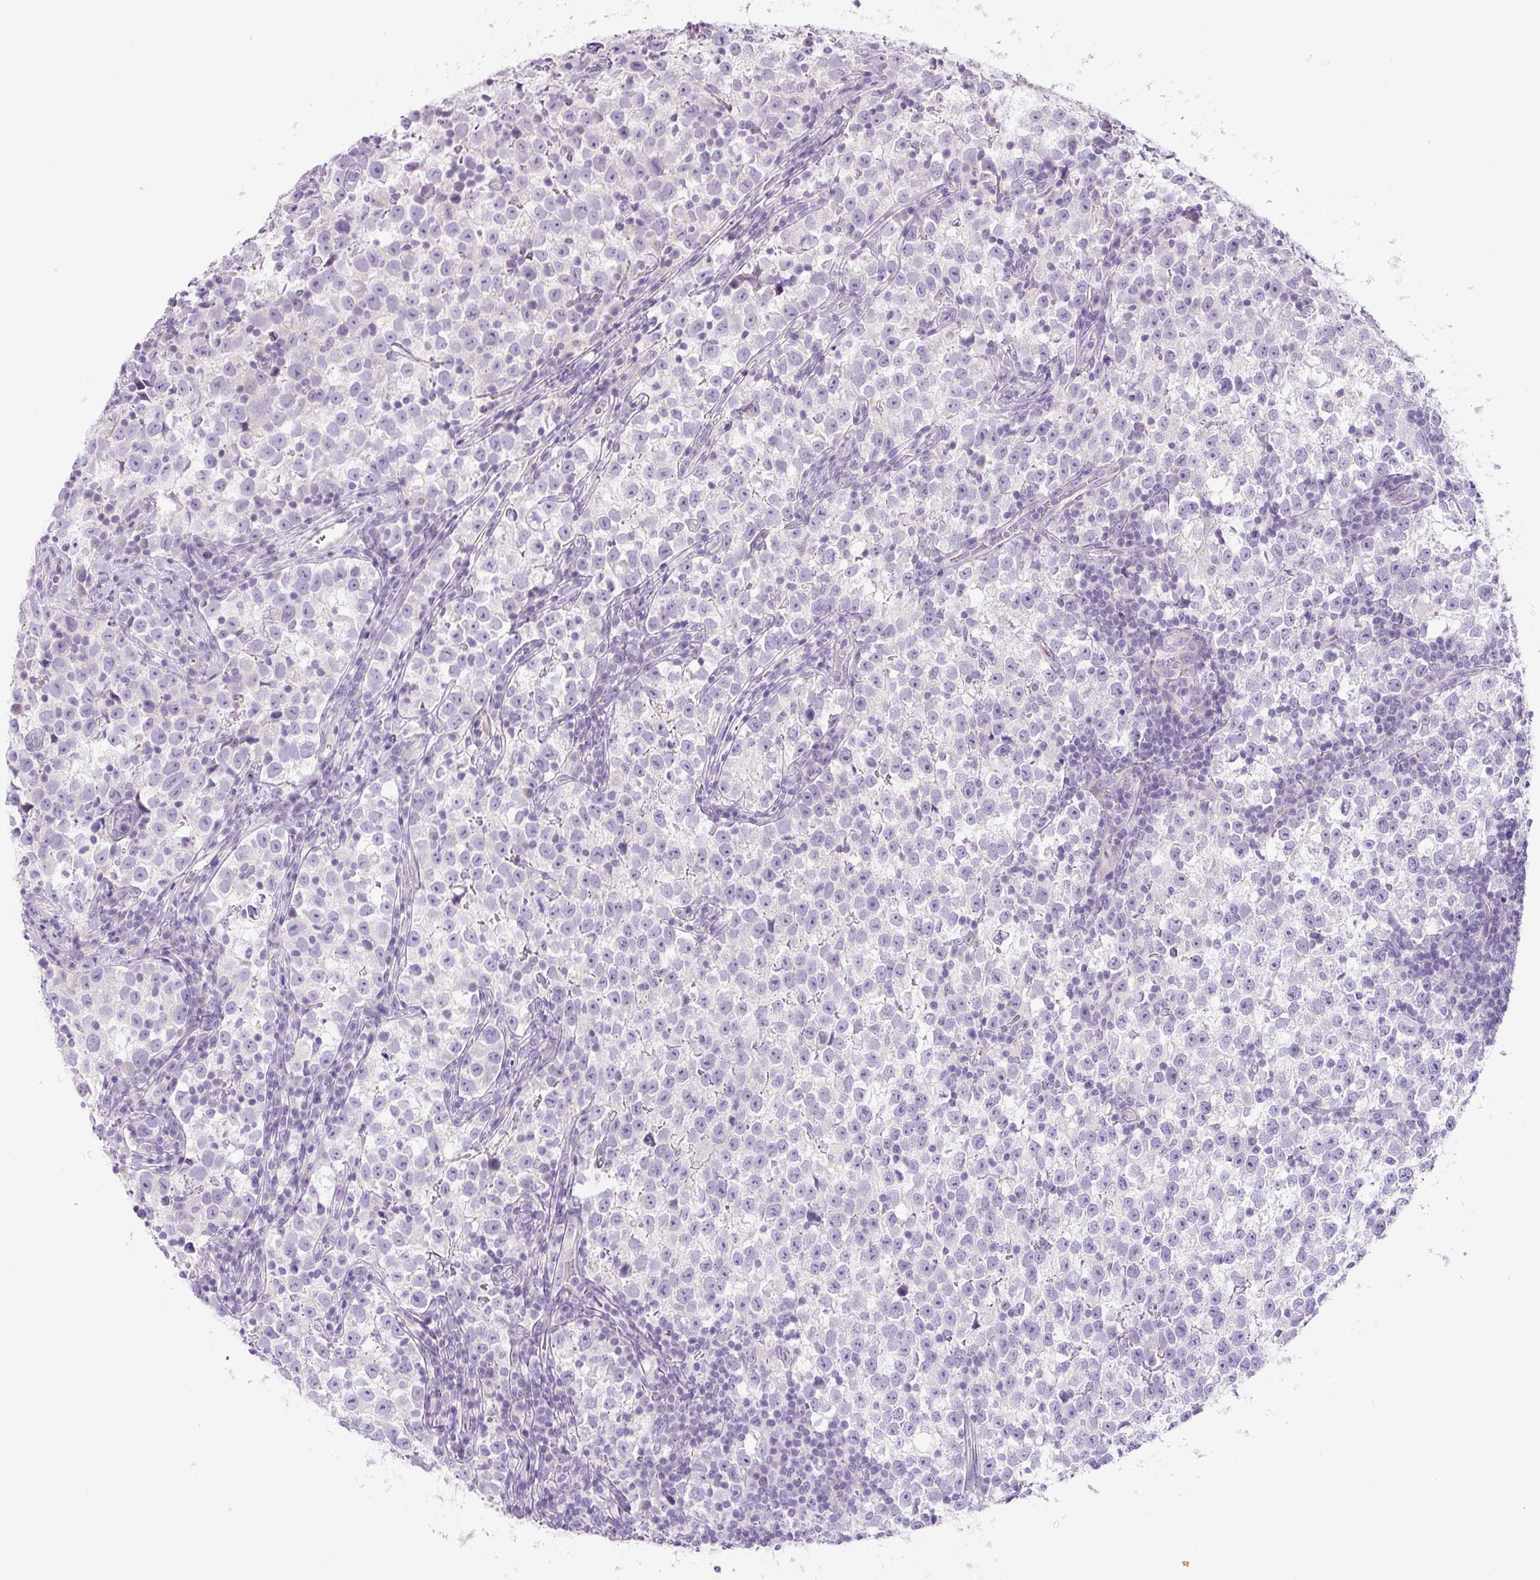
{"staining": {"intensity": "negative", "quantity": "none", "location": "none"}, "tissue": "testis cancer", "cell_type": "Tumor cells", "image_type": "cancer", "snomed": [{"axis": "morphology", "description": "Normal tissue, NOS"}, {"axis": "morphology", "description": "Seminoma, NOS"}, {"axis": "topography", "description": "Testis"}], "caption": "The histopathology image exhibits no significant expression in tumor cells of seminoma (testis).", "gene": "YIF1B", "patient": {"sex": "male", "age": 43}}